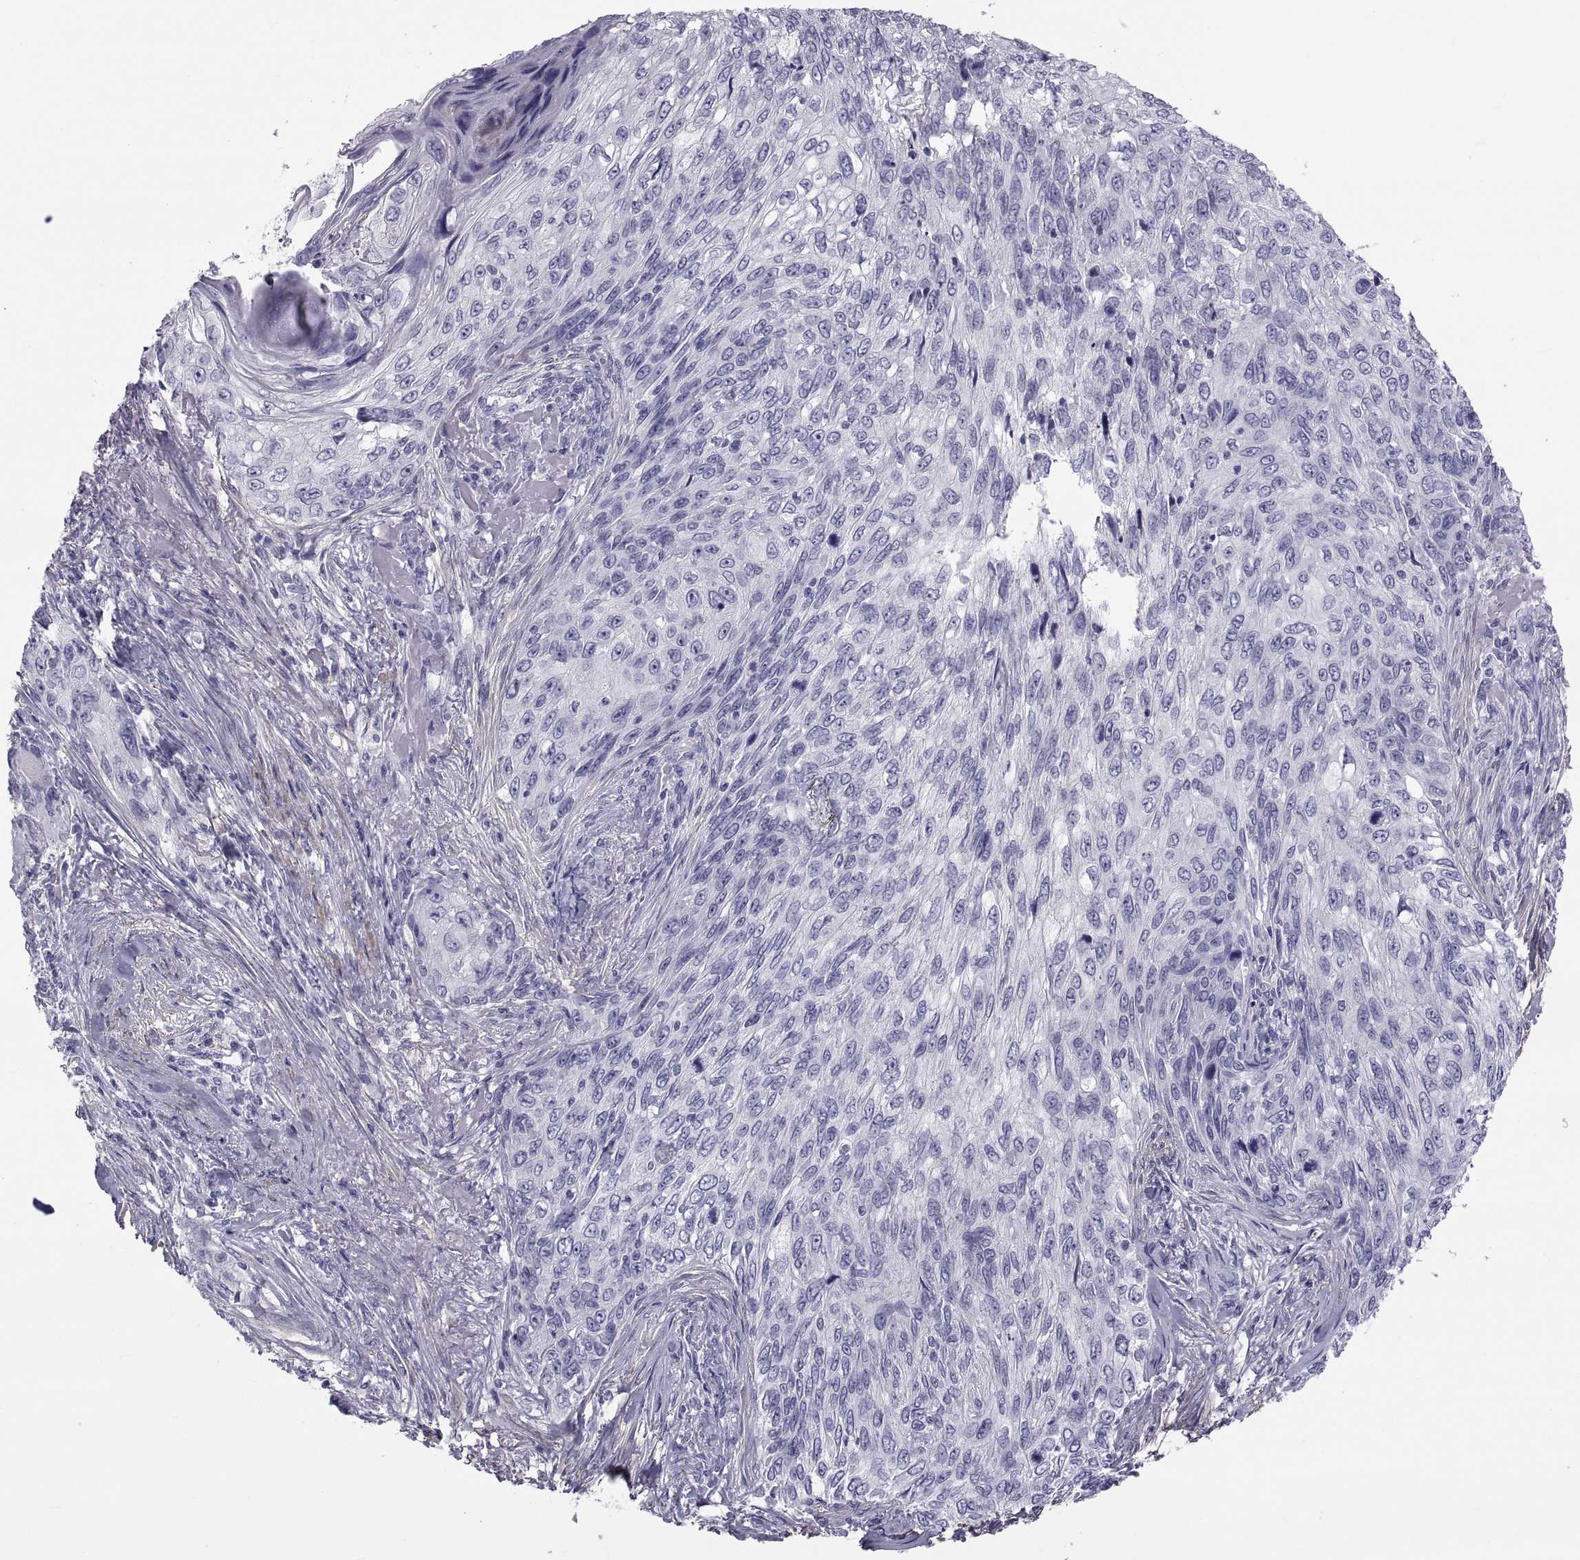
{"staining": {"intensity": "negative", "quantity": "none", "location": "none"}, "tissue": "skin cancer", "cell_type": "Tumor cells", "image_type": "cancer", "snomed": [{"axis": "morphology", "description": "Squamous cell carcinoma, NOS"}, {"axis": "topography", "description": "Skin"}], "caption": "Human squamous cell carcinoma (skin) stained for a protein using IHC shows no expression in tumor cells.", "gene": "MAGEB1", "patient": {"sex": "male", "age": 92}}